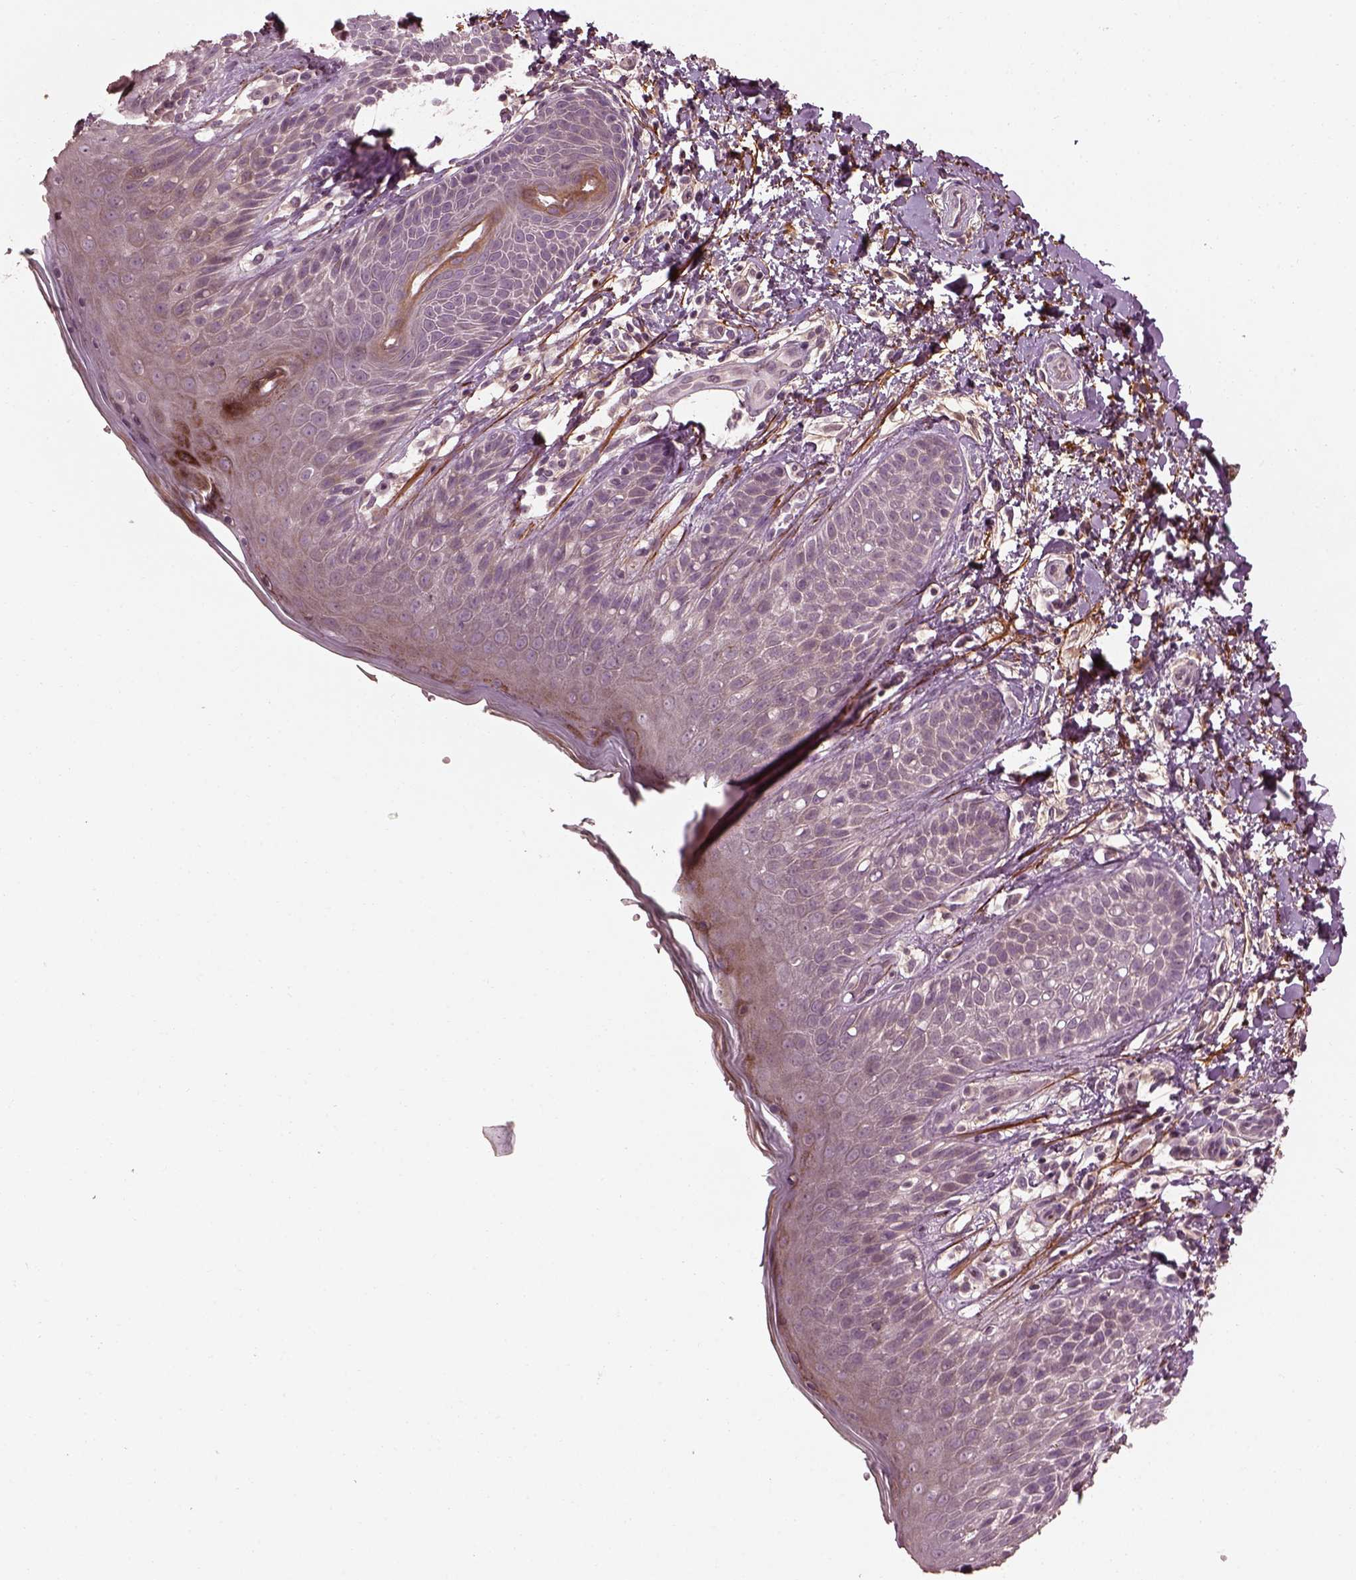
{"staining": {"intensity": "weak", "quantity": "<25%", "location": "cytoplasmic/membranous"}, "tissue": "skin", "cell_type": "Epidermal cells", "image_type": "normal", "snomed": [{"axis": "morphology", "description": "Normal tissue, NOS"}, {"axis": "topography", "description": "Anal"}], "caption": "A high-resolution micrograph shows immunohistochemistry staining of unremarkable skin, which demonstrates no significant expression in epidermal cells. The staining was performed using DAB to visualize the protein expression in brown, while the nuclei were stained in blue with hematoxylin (Magnification: 20x).", "gene": "EFEMP1", "patient": {"sex": "male", "age": 36}}